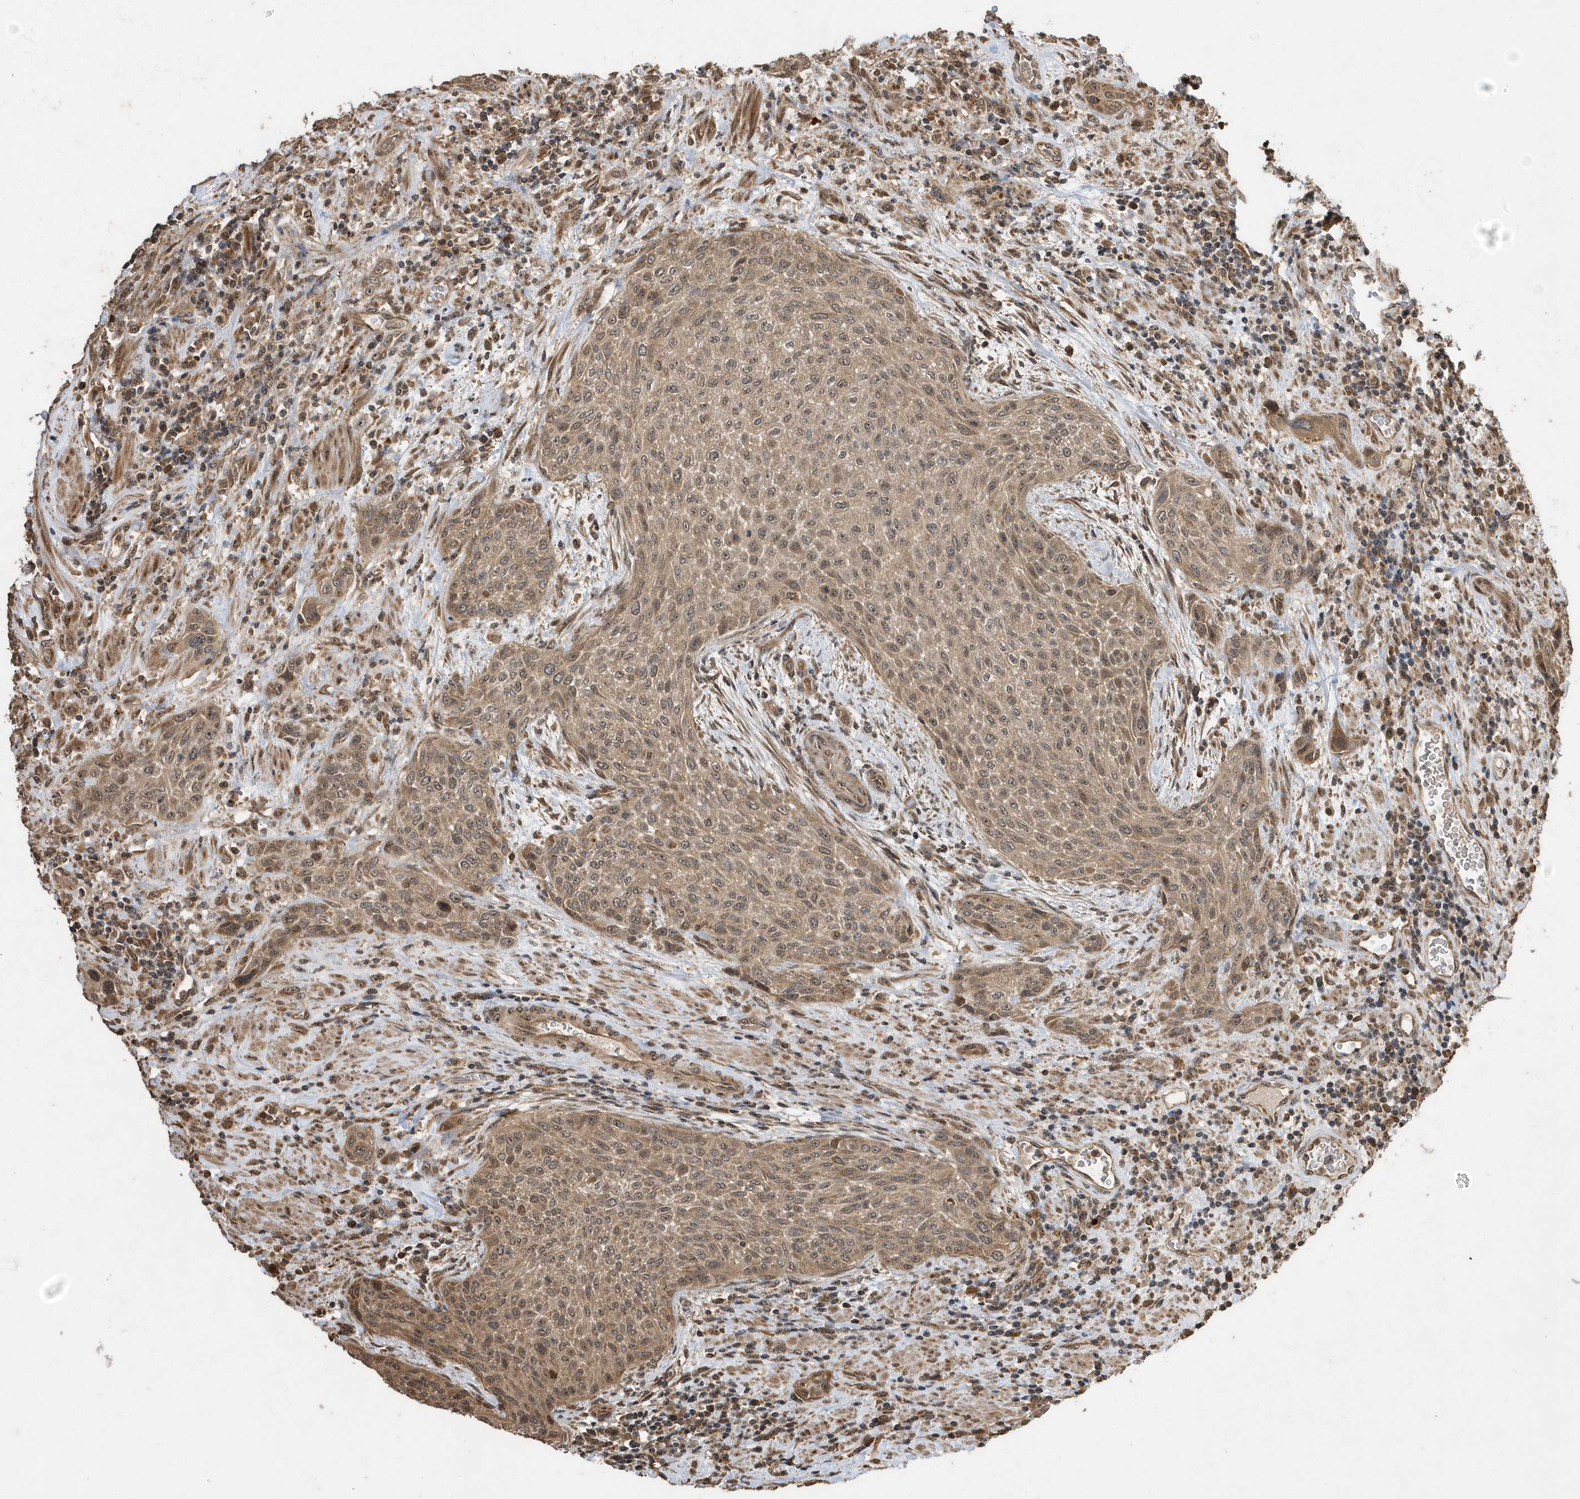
{"staining": {"intensity": "weak", "quantity": ">75%", "location": "cytoplasmic/membranous,nuclear"}, "tissue": "urothelial cancer", "cell_type": "Tumor cells", "image_type": "cancer", "snomed": [{"axis": "morphology", "description": "Urothelial carcinoma, High grade"}, {"axis": "topography", "description": "Urinary bladder"}], "caption": "IHC (DAB (3,3'-diaminobenzidine)) staining of human high-grade urothelial carcinoma shows weak cytoplasmic/membranous and nuclear protein staining in approximately >75% of tumor cells.", "gene": "WASHC5", "patient": {"sex": "male", "age": 35}}